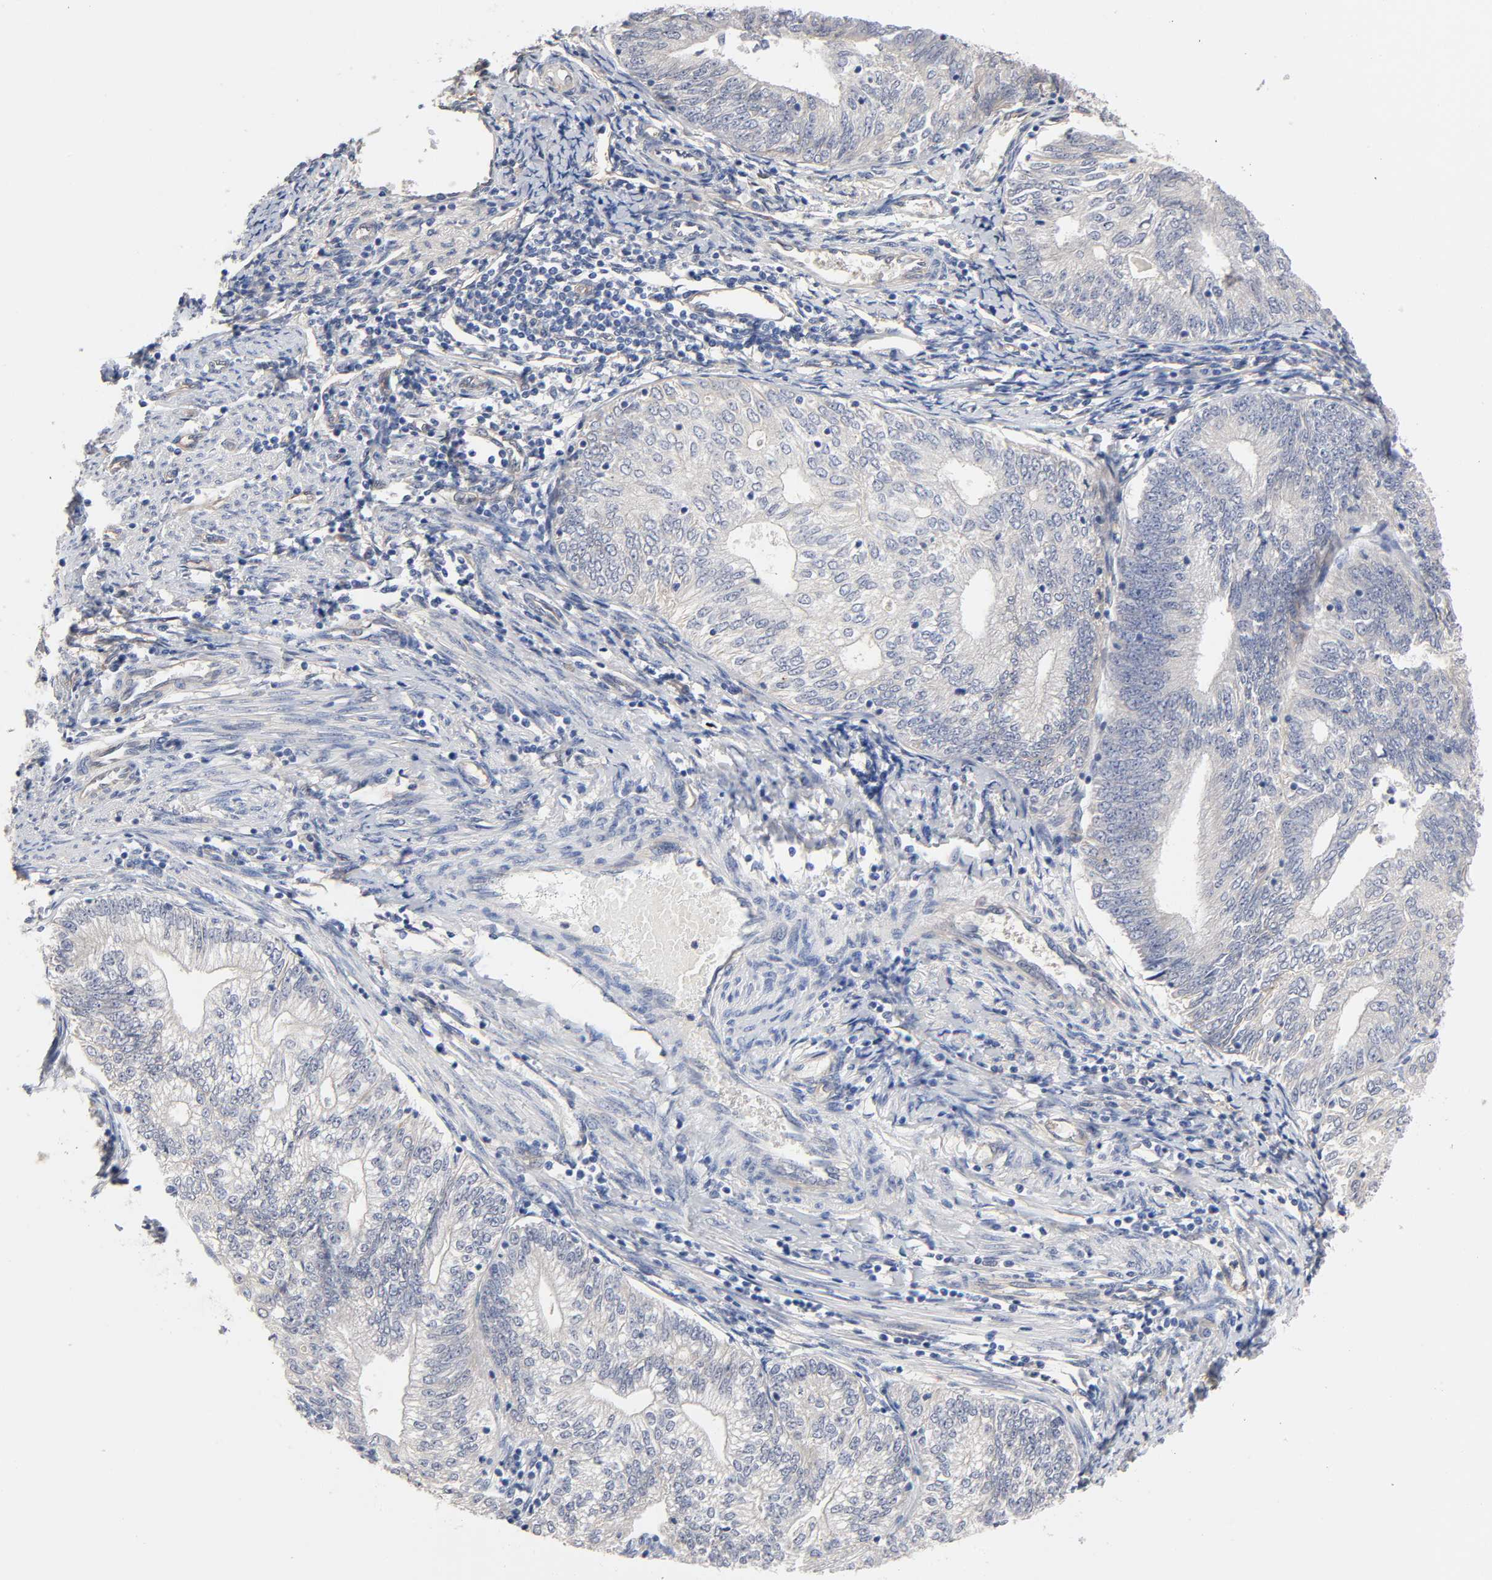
{"staining": {"intensity": "negative", "quantity": "none", "location": "none"}, "tissue": "endometrial cancer", "cell_type": "Tumor cells", "image_type": "cancer", "snomed": [{"axis": "morphology", "description": "Adenocarcinoma, NOS"}, {"axis": "topography", "description": "Endometrium"}], "caption": "Immunohistochemical staining of endometrial cancer (adenocarcinoma) exhibits no significant expression in tumor cells.", "gene": "RAB13", "patient": {"sex": "female", "age": 69}}